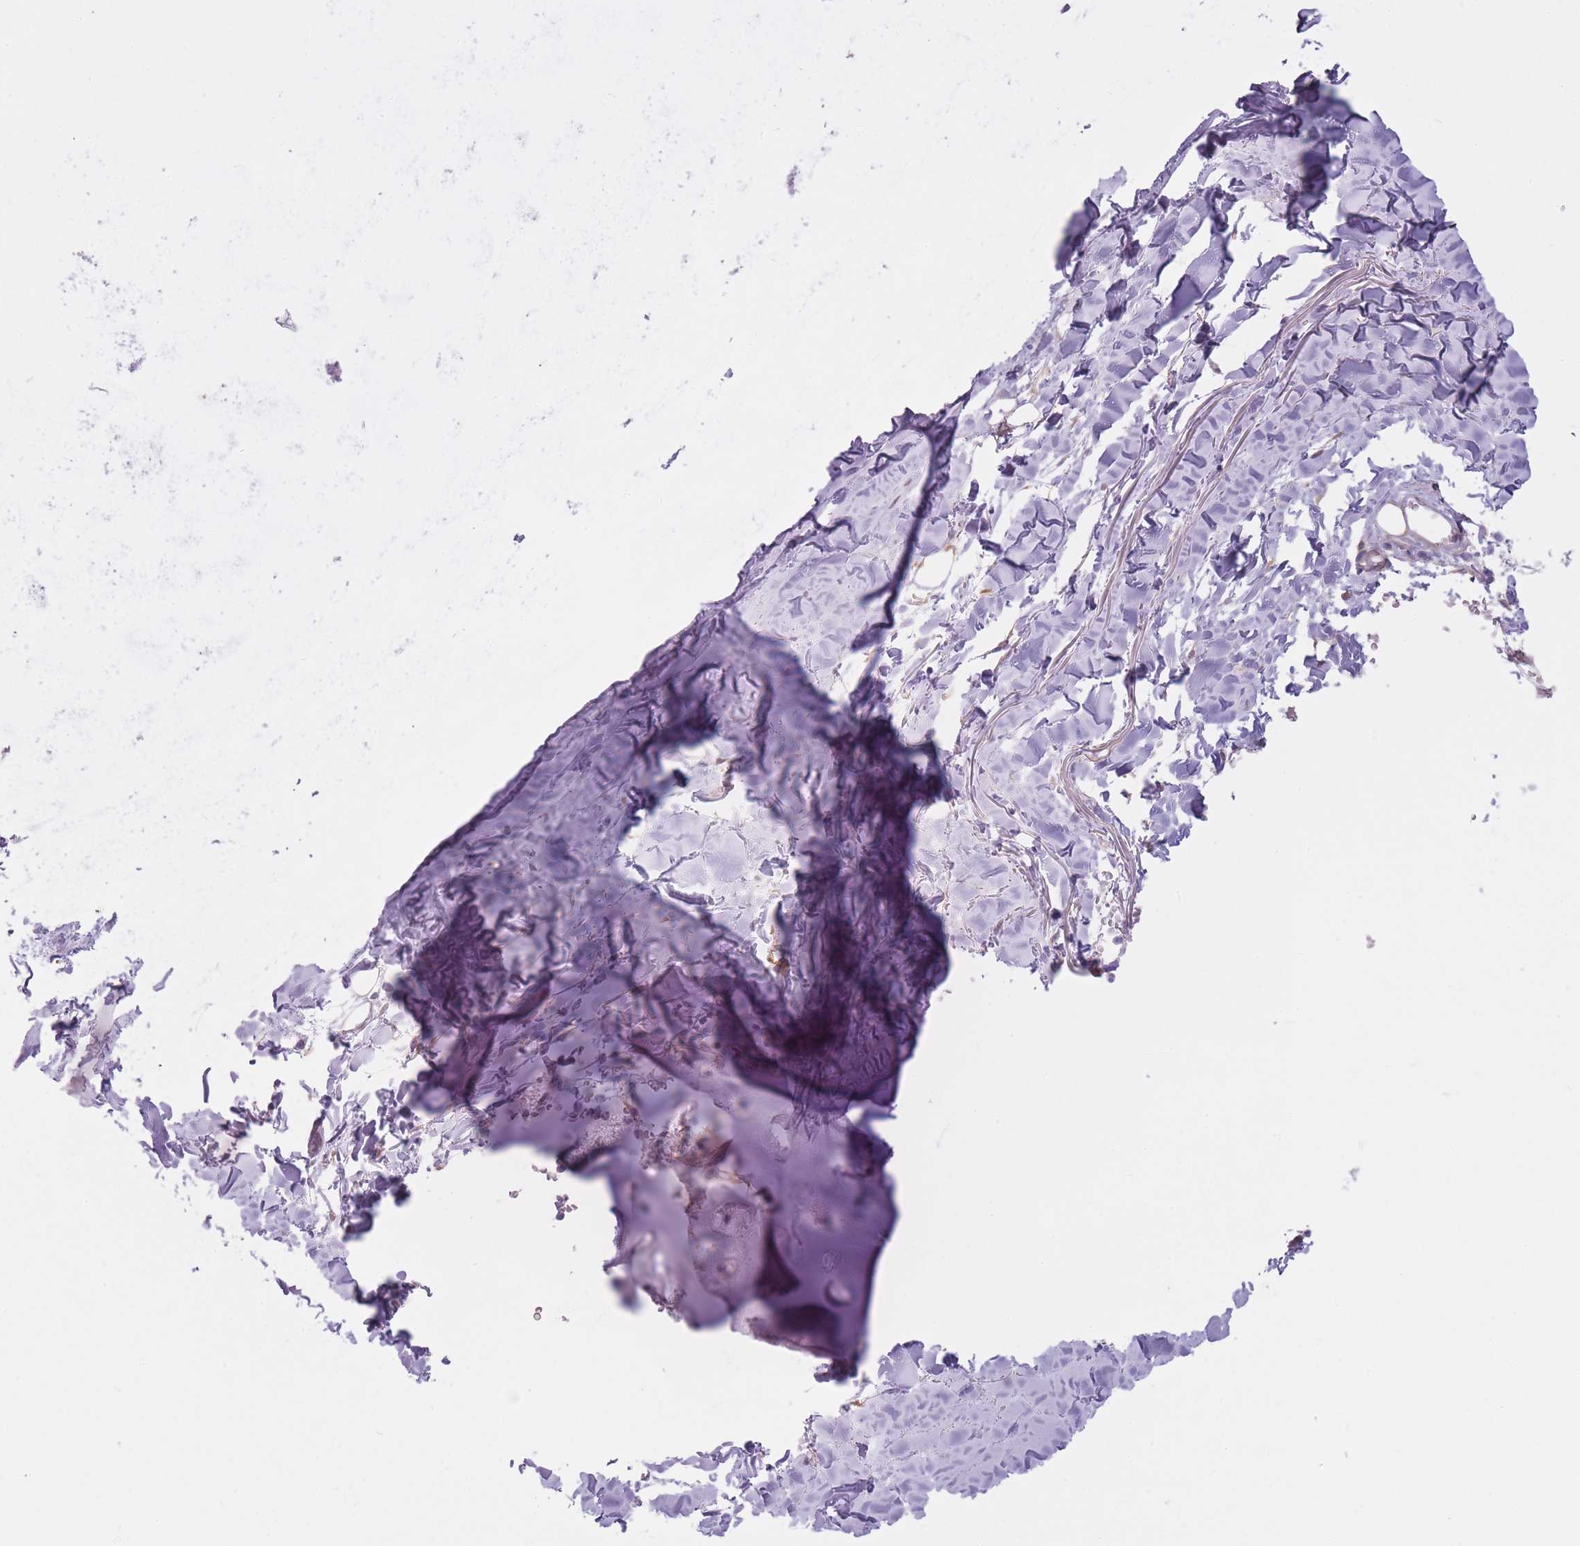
{"staining": {"intensity": "negative", "quantity": "none", "location": "none"}, "tissue": "adipose tissue", "cell_type": "Adipocytes", "image_type": "normal", "snomed": [{"axis": "morphology", "description": "Normal tissue, NOS"}, {"axis": "topography", "description": "Cartilage tissue"}], "caption": "Adipocytes show no significant protein expression in unremarkable adipose tissue. (DAB (3,3'-diaminobenzidine) immunohistochemistry, high magnification).", "gene": "PGRMC2", "patient": {"sex": "male", "age": 80}}